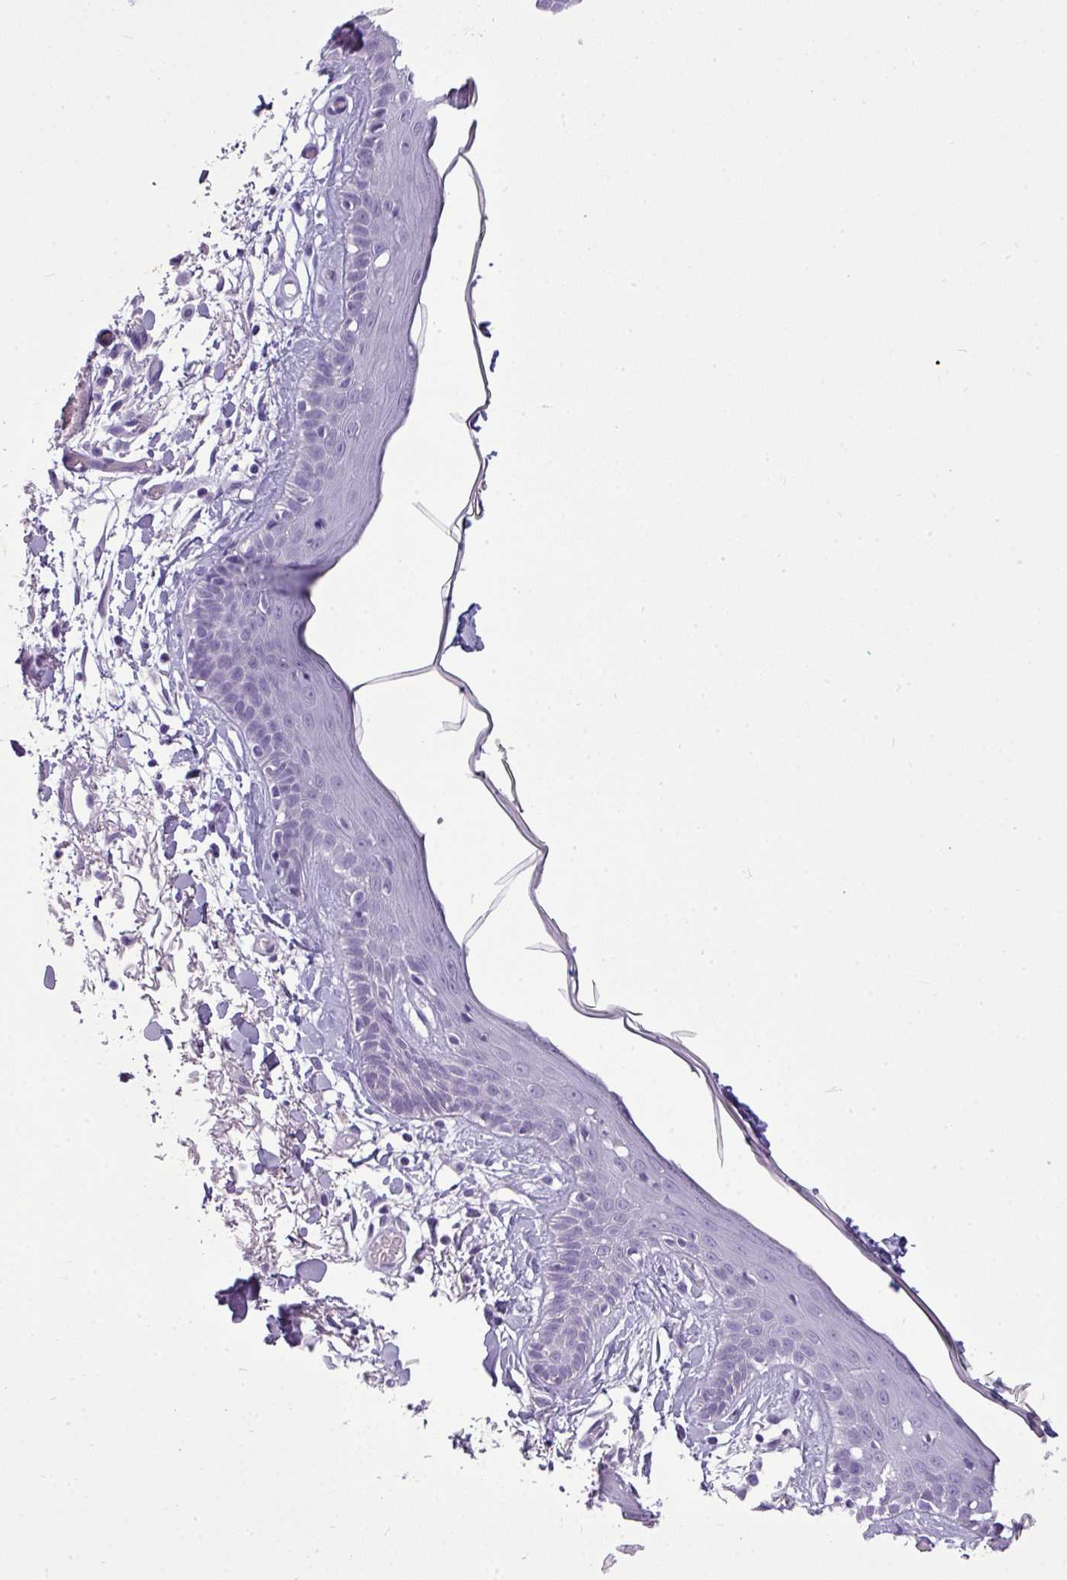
{"staining": {"intensity": "negative", "quantity": "none", "location": "none"}, "tissue": "skin", "cell_type": "Fibroblasts", "image_type": "normal", "snomed": [{"axis": "morphology", "description": "Normal tissue, NOS"}, {"axis": "topography", "description": "Skin"}], "caption": "There is no significant staining in fibroblasts of skin. (Stains: DAB immunohistochemistry (IHC) with hematoxylin counter stain, Microscopy: brightfield microscopy at high magnification).", "gene": "TMEM91", "patient": {"sex": "male", "age": 79}}